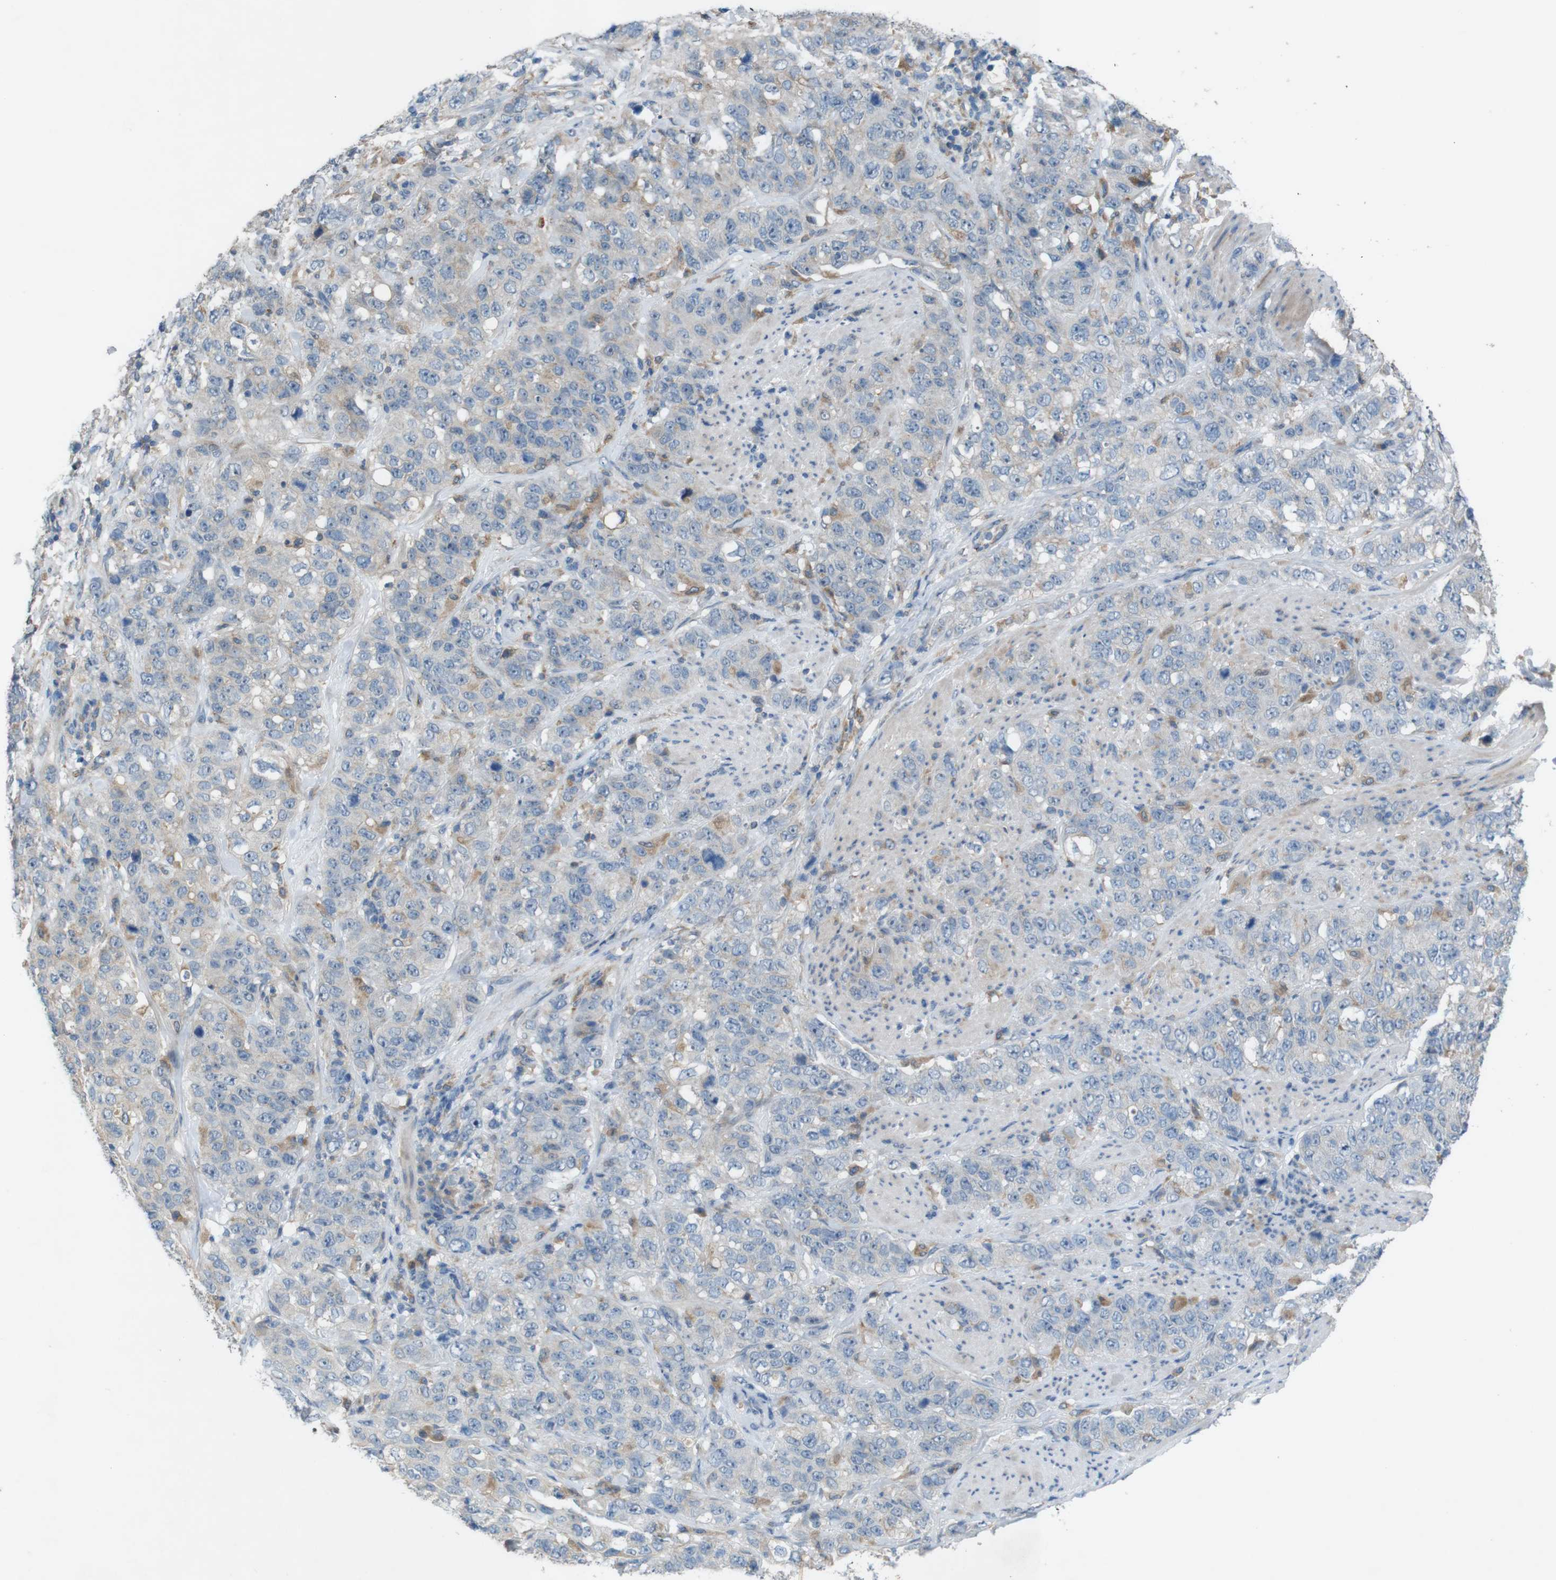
{"staining": {"intensity": "weak", "quantity": "<25%", "location": "cytoplasmic/membranous"}, "tissue": "stomach cancer", "cell_type": "Tumor cells", "image_type": "cancer", "snomed": [{"axis": "morphology", "description": "Adenocarcinoma, NOS"}, {"axis": "topography", "description": "Stomach"}], "caption": "Immunohistochemistry (IHC) image of neoplastic tissue: human stomach cancer (adenocarcinoma) stained with DAB (3,3'-diaminobenzidine) demonstrates no significant protein expression in tumor cells.", "gene": "MOGAT3", "patient": {"sex": "male", "age": 48}}